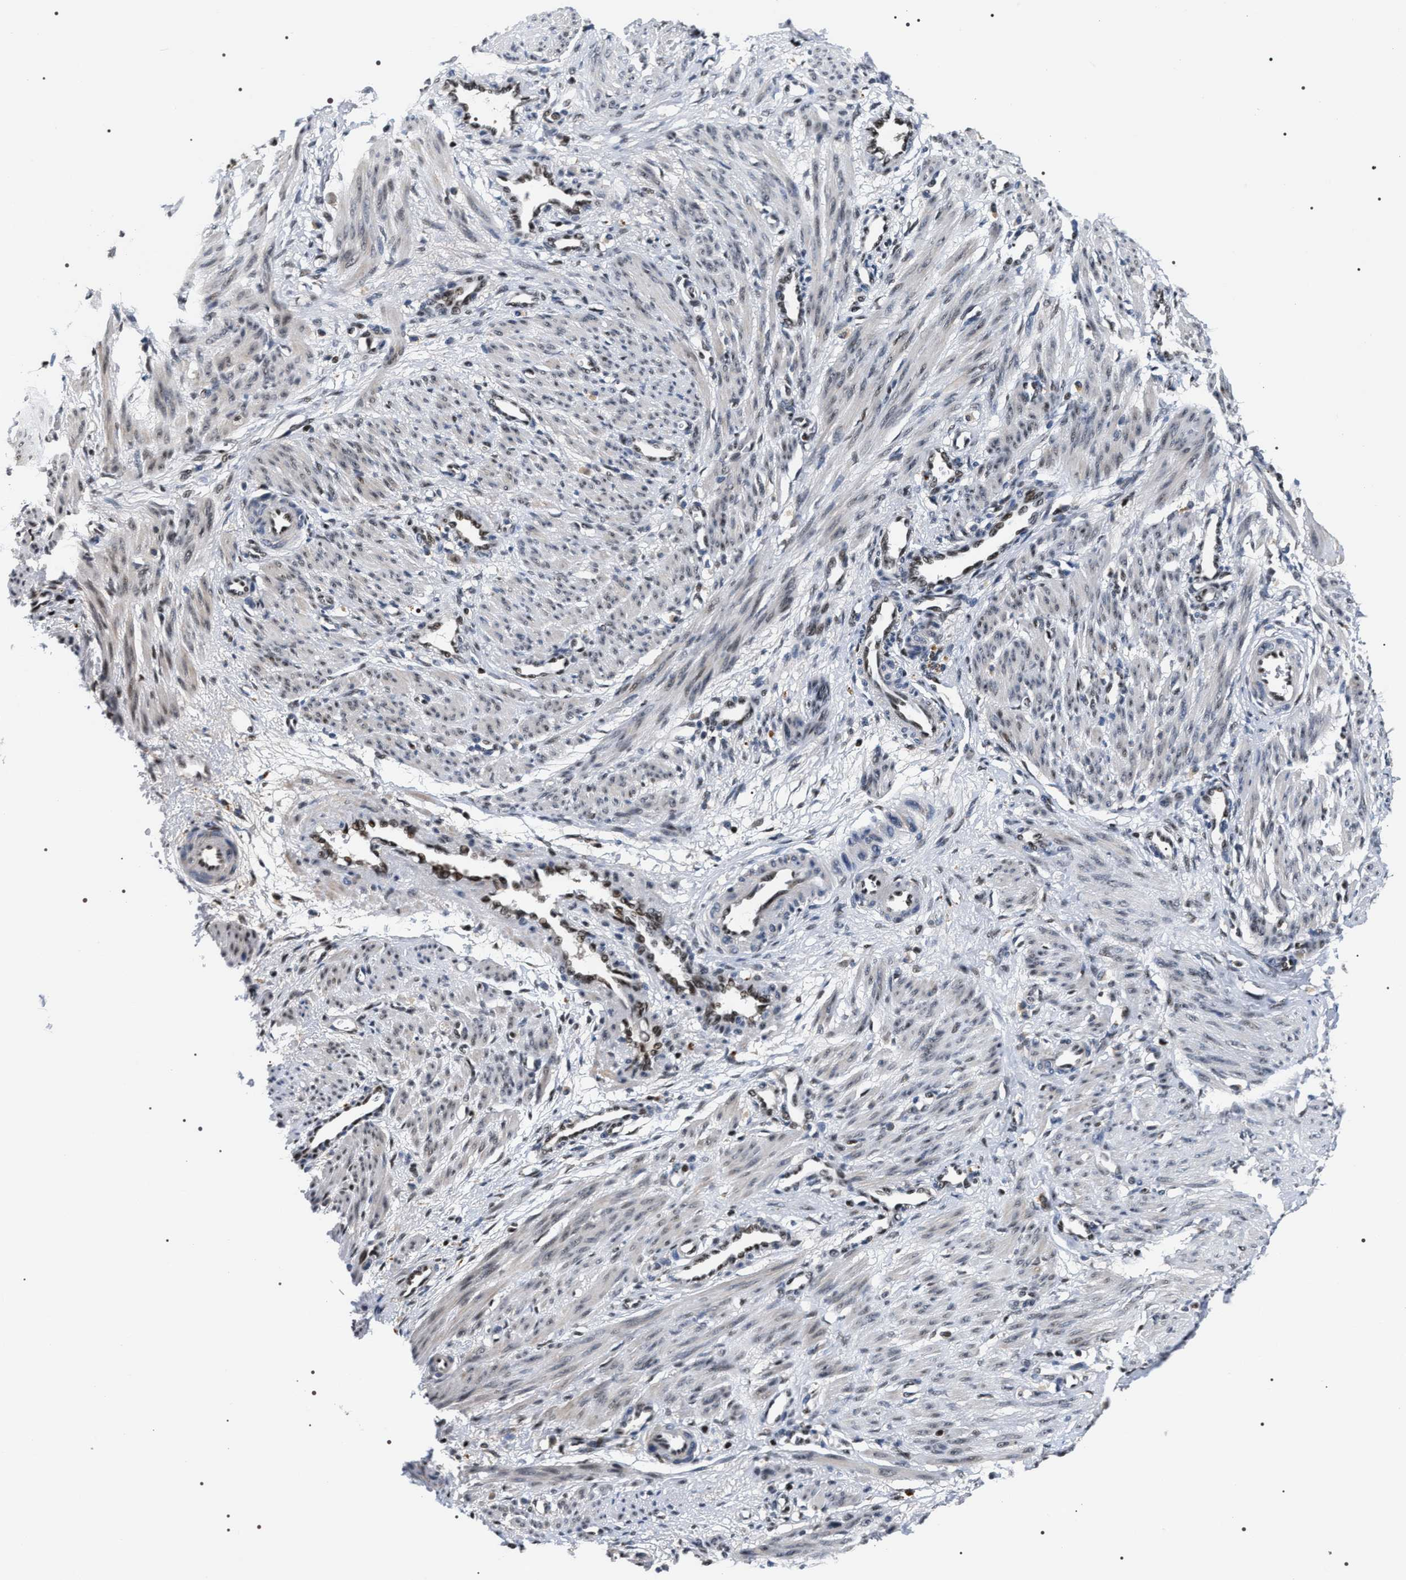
{"staining": {"intensity": "weak", "quantity": "<25%", "location": "cytoplasmic/membranous,nuclear"}, "tissue": "smooth muscle", "cell_type": "Smooth muscle cells", "image_type": "normal", "snomed": [{"axis": "morphology", "description": "Normal tissue, NOS"}, {"axis": "topography", "description": "Endometrium"}], "caption": "Immunohistochemistry (IHC) of unremarkable human smooth muscle demonstrates no expression in smooth muscle cells. Brightfield microscopy of immunohistochemistry stained with DAB (brown) and hematoxylin (blue), captured at high magnification.", "gene": "C7orf25", "patient": {"sex": "female", "age": 33}}